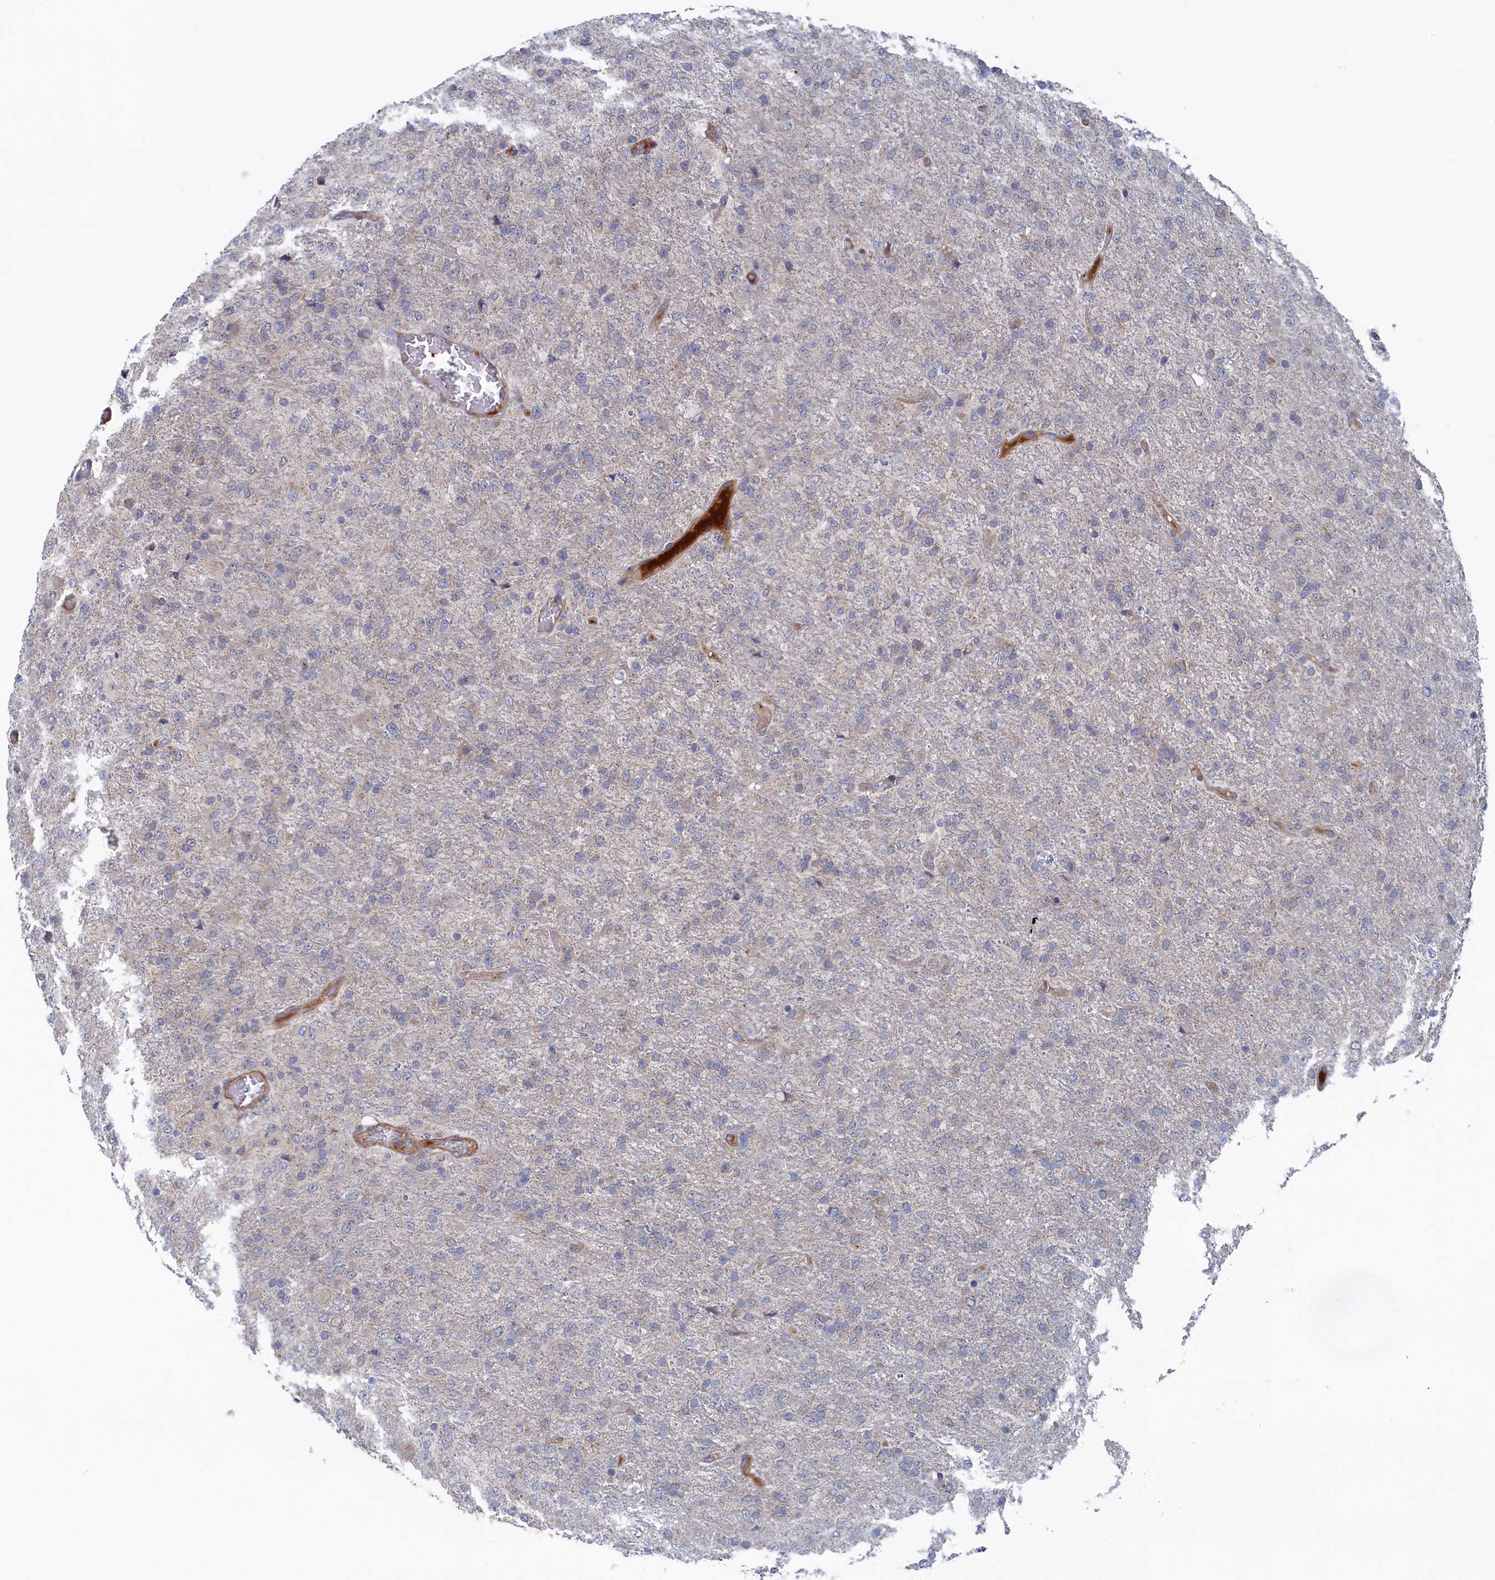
{"staining": {"intensity": "negative", "quantity": "none", "location": "none"}, "tissue": "glioma", "cell_type": "Tumor cells", "image_type": "cancer", "snomed": [{"axis": "morphology", "description": "Glioma, malignant, High grade"}, {"axis": "topography", "description": "Brain"}], "caption": "This is a micrograph of immunohistochemistry staining of glioma, which shows no staining in tumor cells.", "gene": "FILIP1L", "patient": {"sex": "female", "age": 74}}